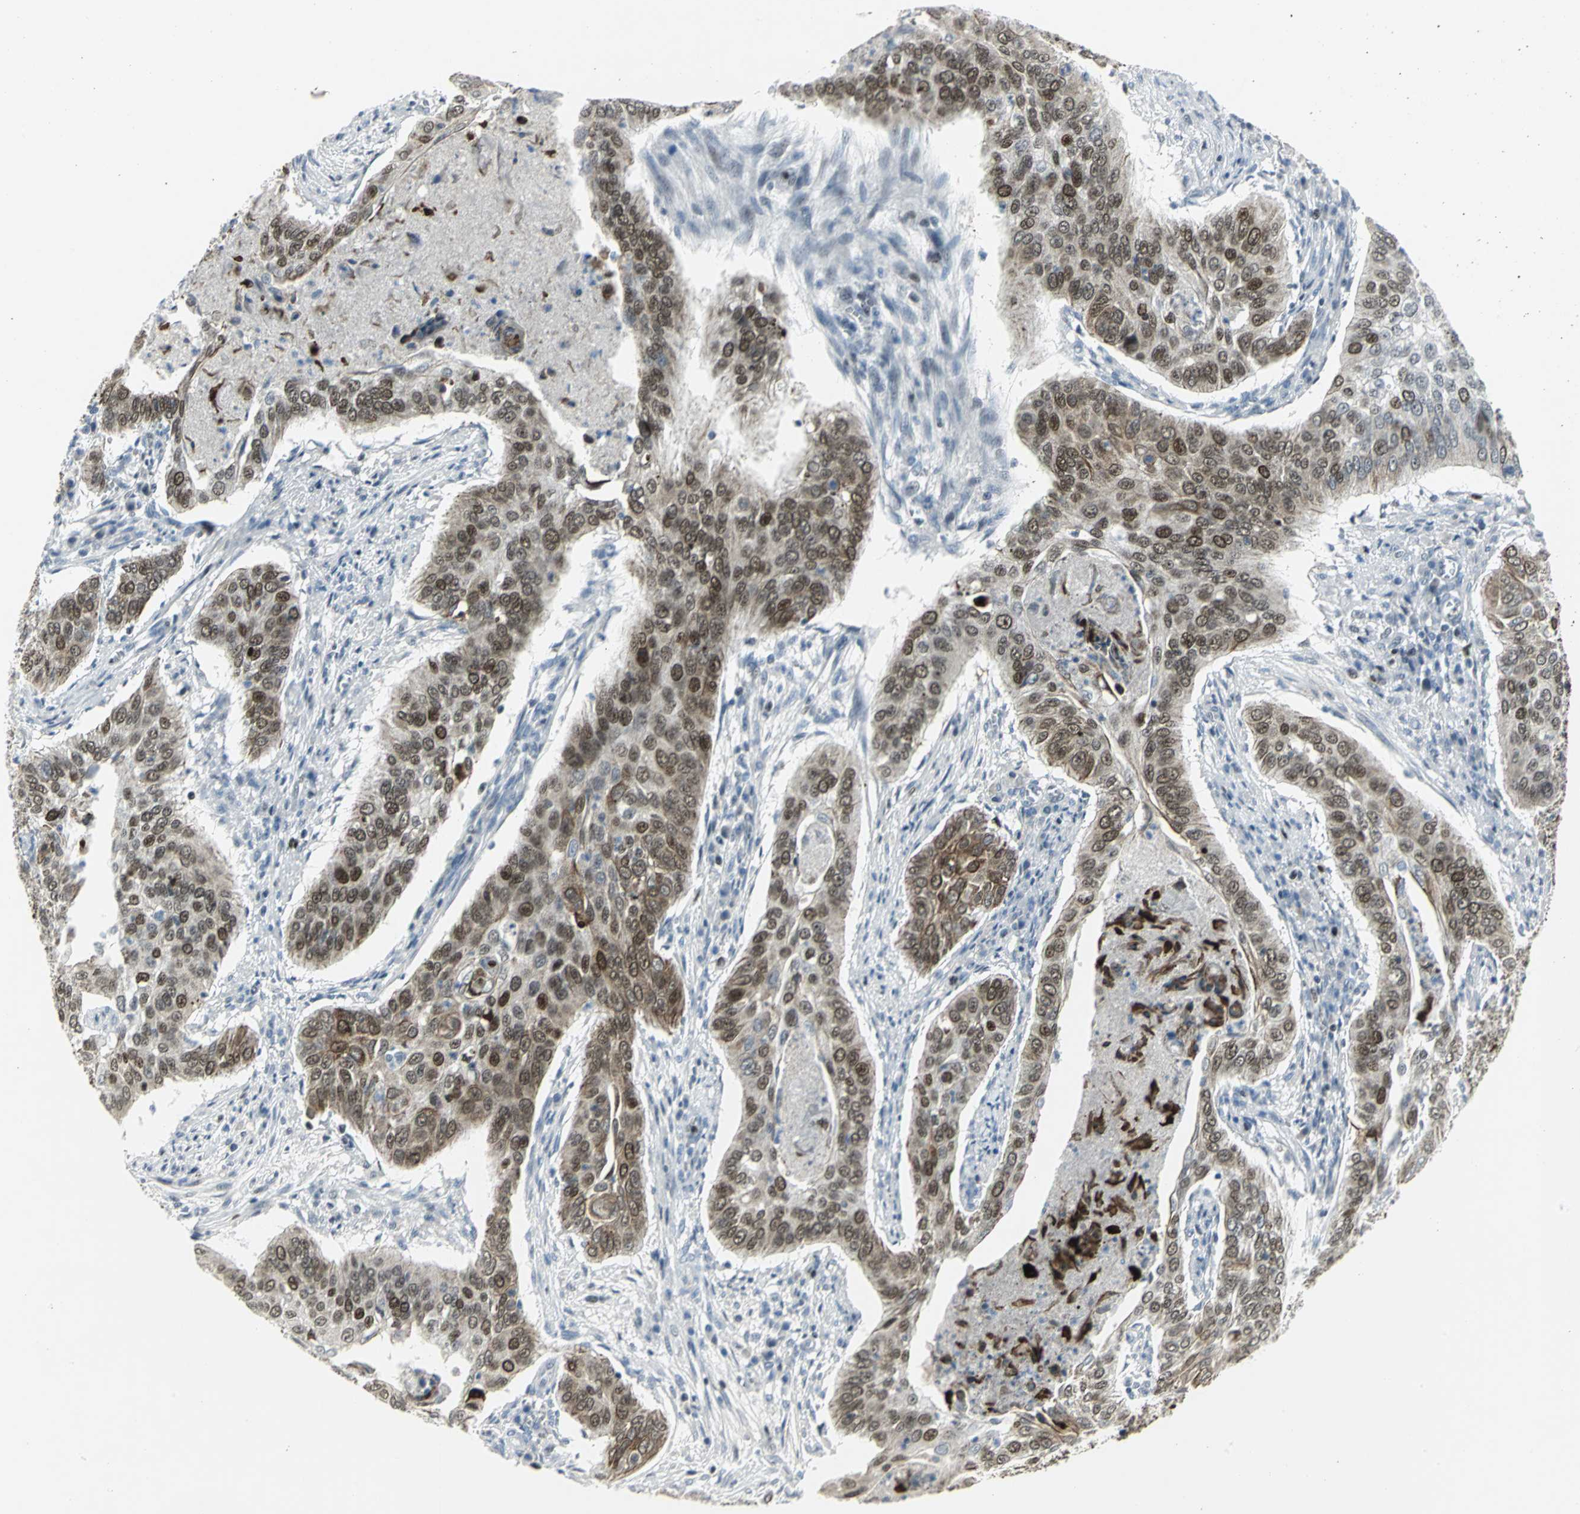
{"staining": {"intensity": "strong", "quantity": "25%-75%", "location": "cytoplasmic/membranous,nuclear"}, "tissue": "cervical cancer", "cell_type": "Tumor cells", "image_type": "cancer", "snomed": [{"axis": "morphology", "description": "Squamous cell carcinoma, NOS"}, {"axis": "topography", "description": "Cervix"}], "caption": "Immunohistochemical staining of human cervical cancer (squamous cell carcinoma) reveals high levels of strong cytoplasmic/membranous and nuclear protein positivity in approximately 25%-75% of tumor cells.", "gene": "RPA1", "patient": {"sex": "female", "age": 39}}